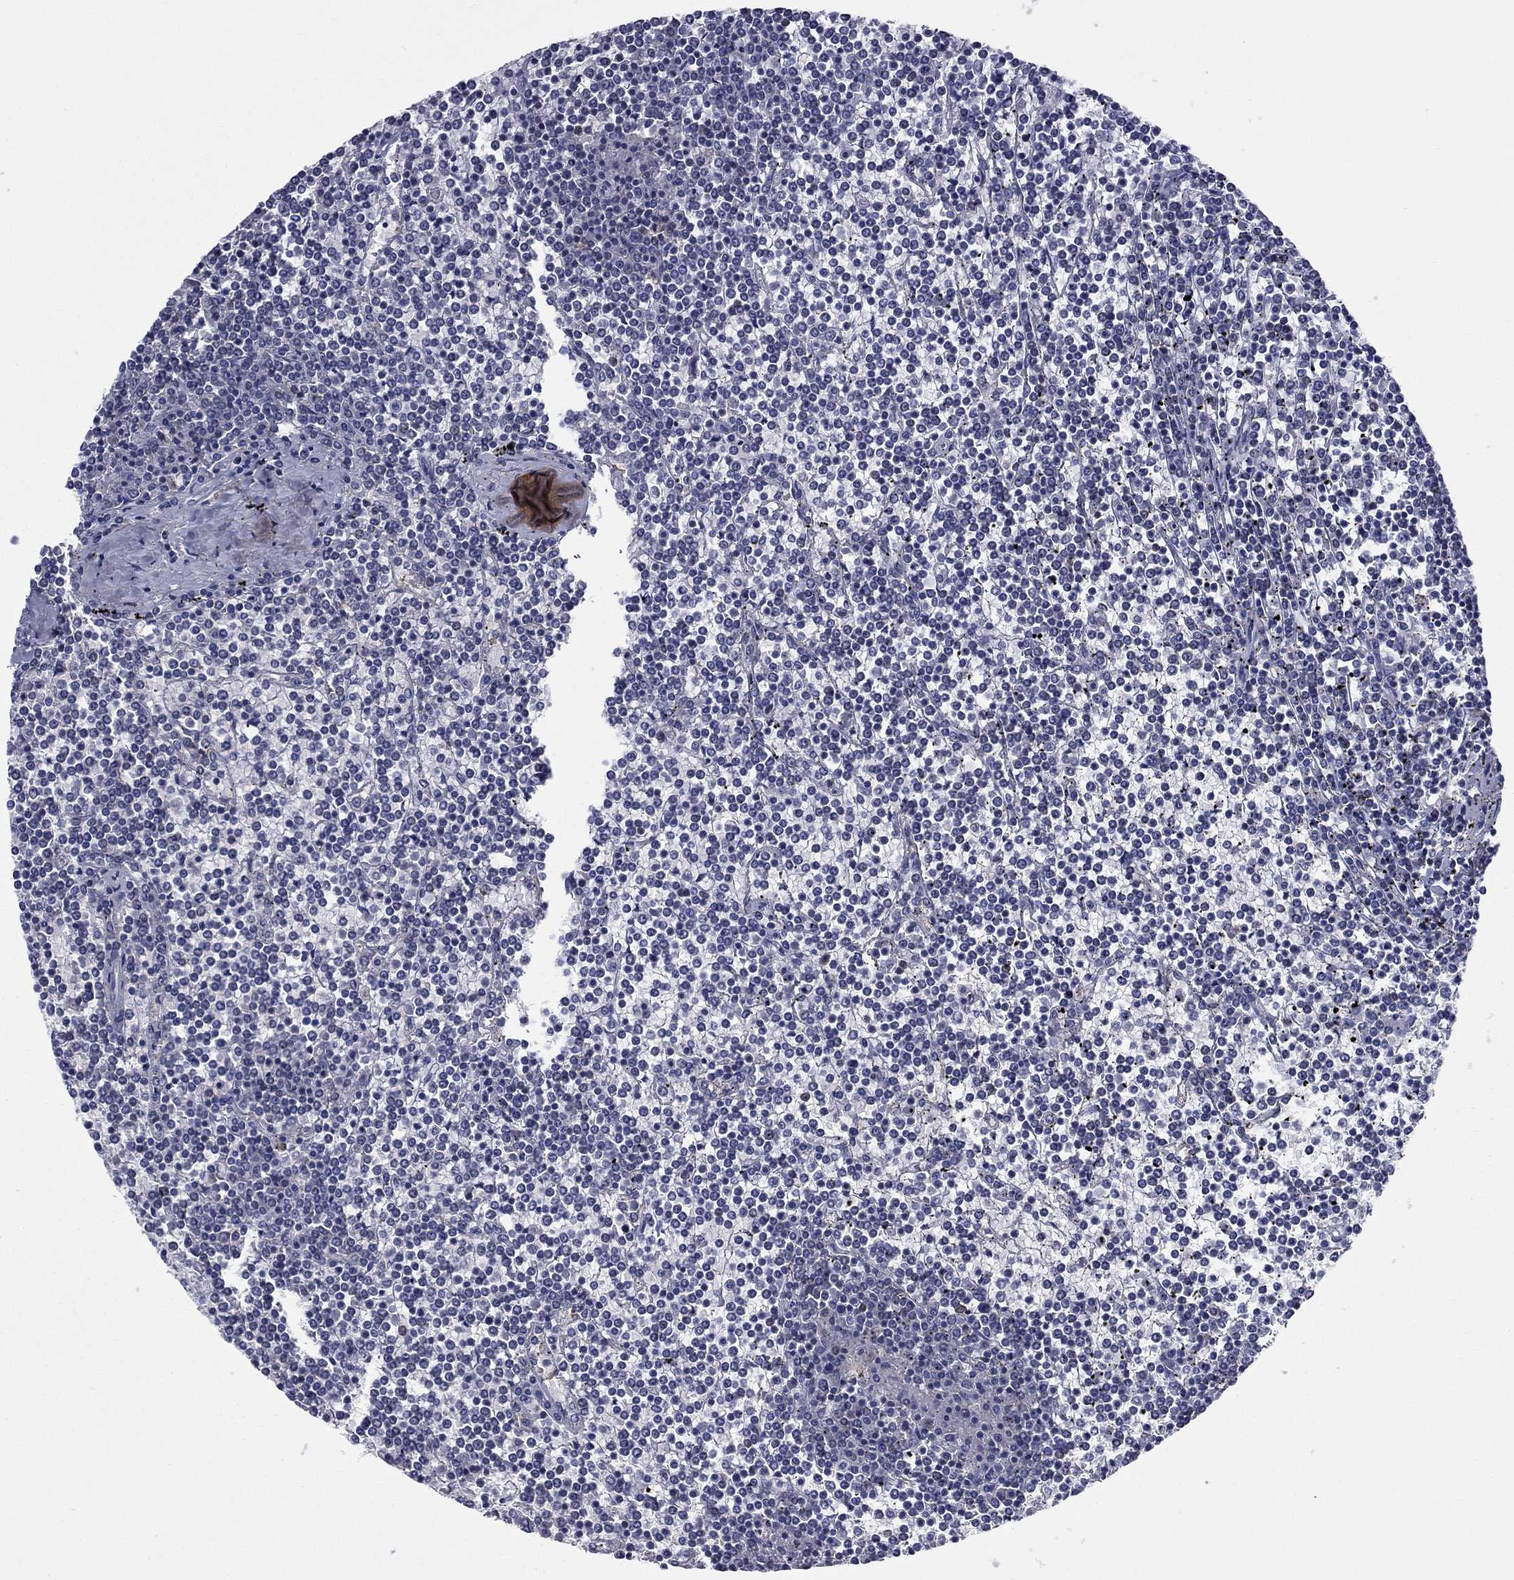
{"staining": {"intensity": "negative", "quantity": "none", "location": "none"}, "tissue": "lymphoma", "cell_type": "Tumor cells", "image_type": "cancer", "snomed": [{"axis": "morphology", "description": "Malignant lymphoma, non-Hodgkin's type, Low grade"}, {"axis": "topography", "description": "Spleen"}], "caption": "Tumor cells show no significant expression in lymphoma.", "gene": "POU2F2", "patient": {"sex": "female", "age": 19}}